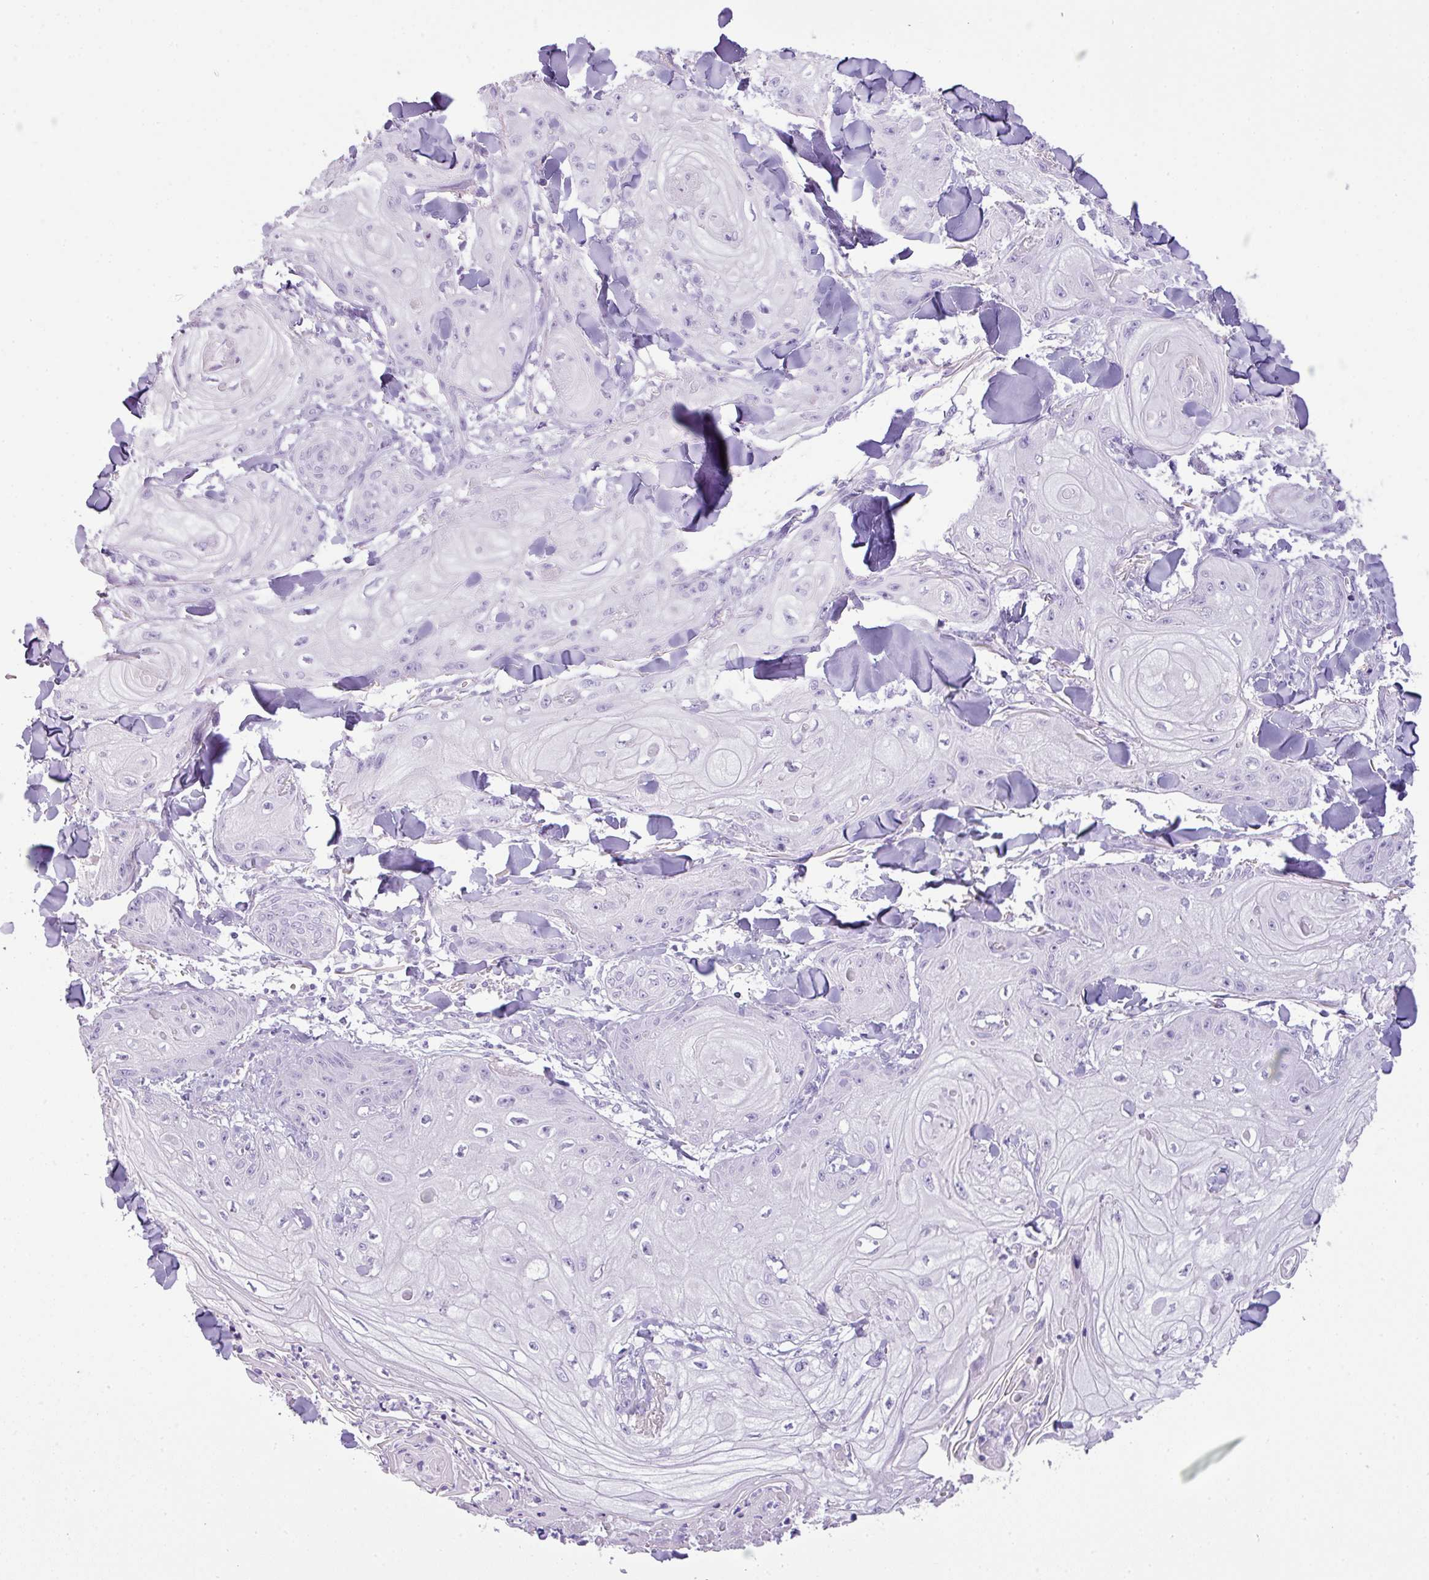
{"staining": {"intensity": "negative", "quantity": "none", "location": "none"}, "tissue": "skin cancer", "cell_type": "Tumor cells", "image_type": "cancer", "snomed": [{"axis": "morphology", "description": "Squamous cell carcinoma, NOS"}, {"axis": "topography", "description": "Skin"}], "caption": "Tumor cells are negative for brown protein staining in squamous cell carcinoma (skin).", "gene": "TNP1", "patient": {"sex": "male", "age": 74}}